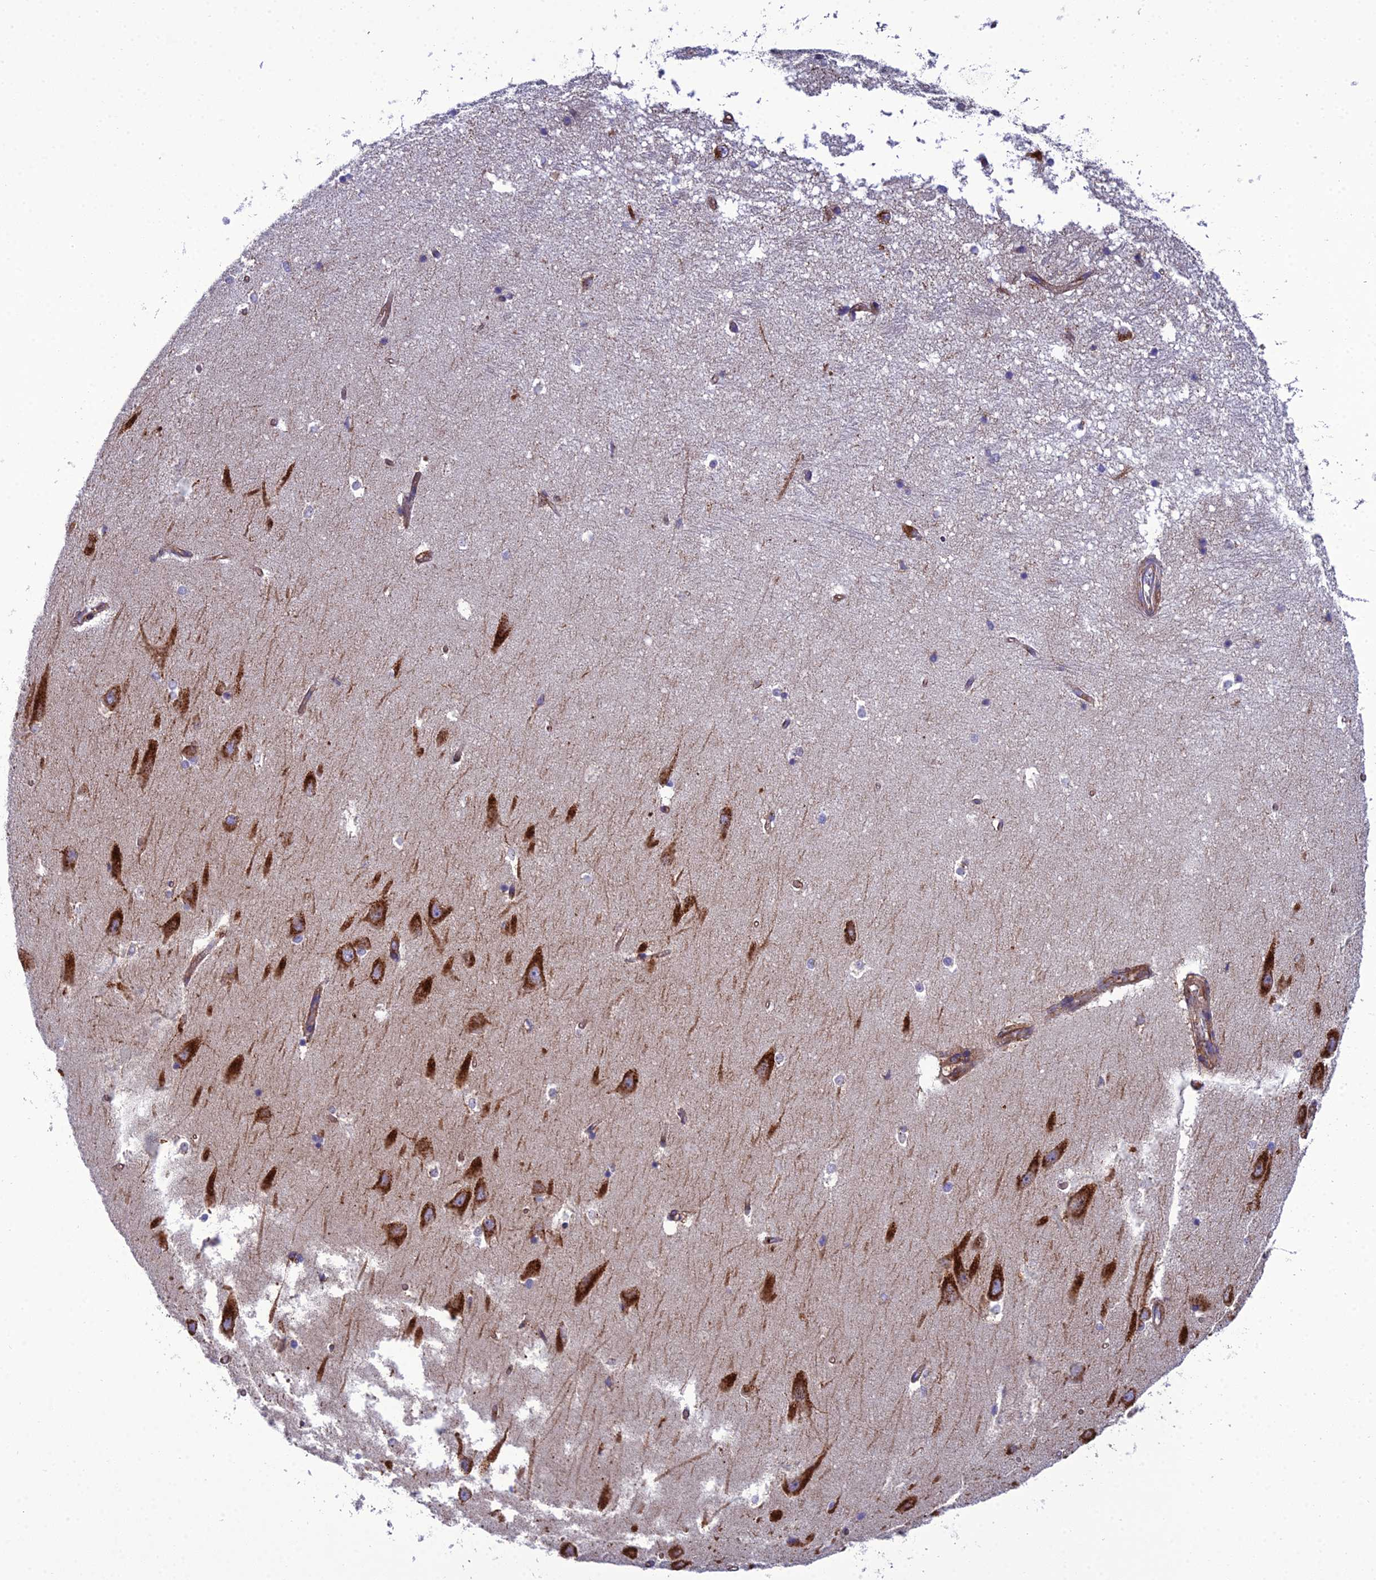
{"staining": {"intensity": "negative", "quantity": "none", "location": "none"}, "tissue": "hippocampus", "cell_type": "Glial cells", "image_type": "normal", "snomed": [{"axis": "morphology", "description": "Normal tissue, NOS"}, {"axis": "topography", "description": "Hippocampus"}], "caption": "A photomicrograph of hippocampus stained for a protein demonstrates no brown staining in glial cells. (DAB immunohistochemistry with hematoxylin counter stain).", "gene": "LNPEP", "patient": {"sex": "male", "age": 45}}